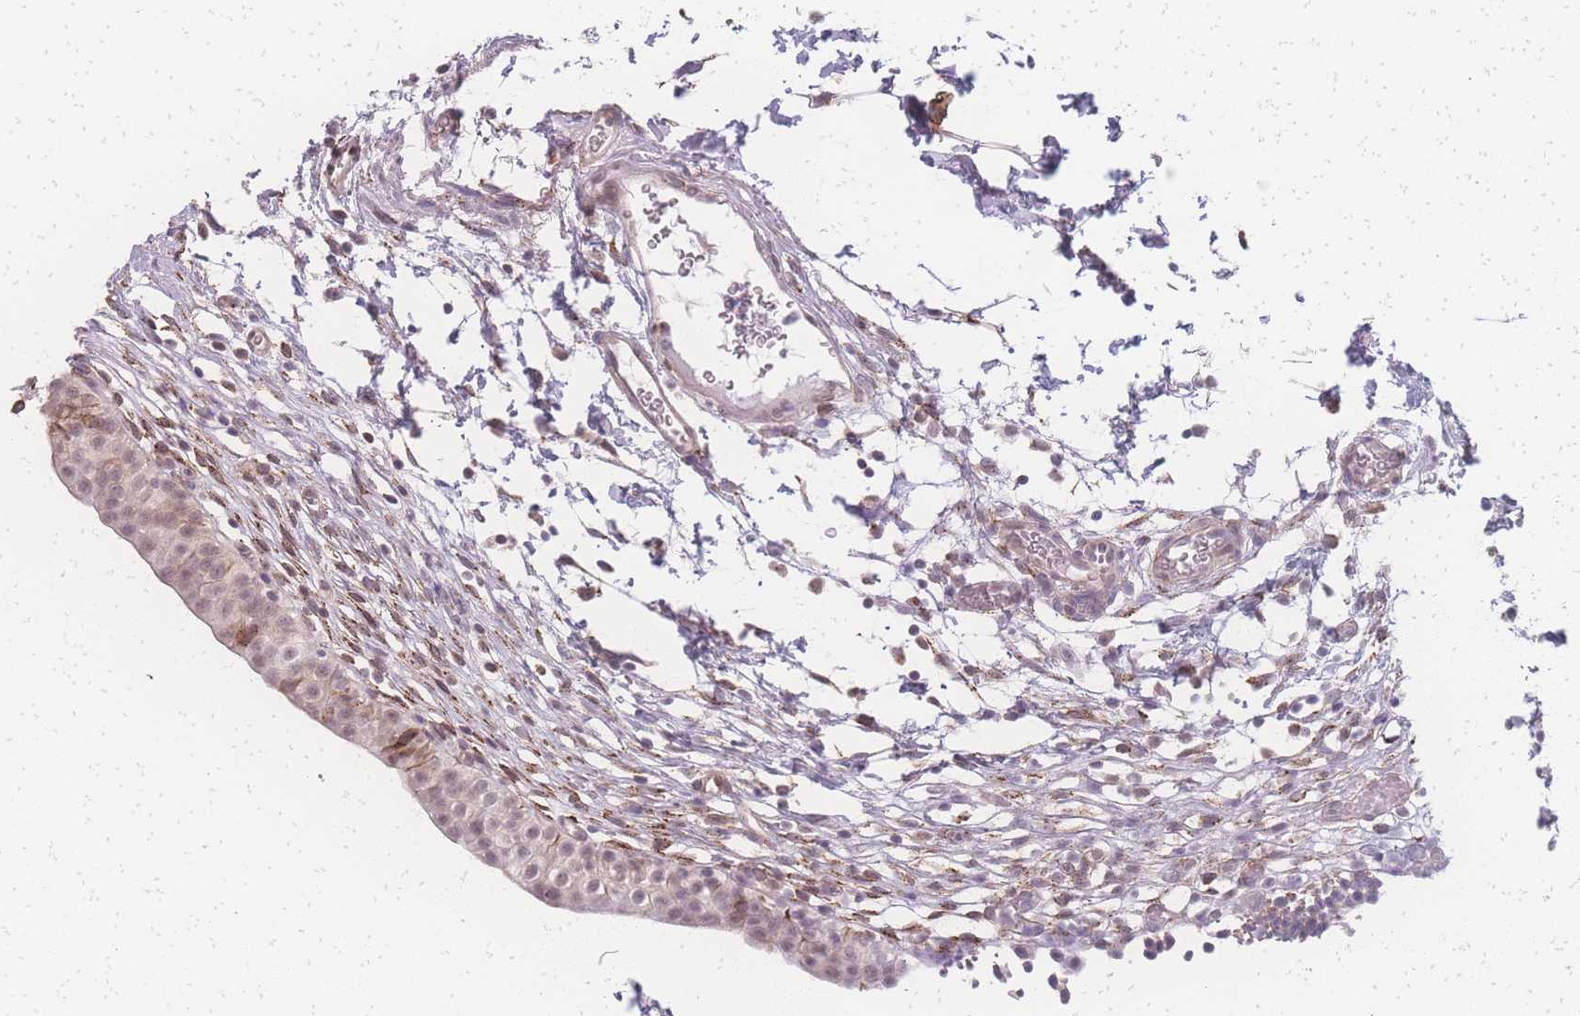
{"staining": {"intensity": "moderate", "quantity": "25%-75%", "location": "cytoplasmic/membranous,nuclear"}, "tissue": "urinary bladder", "cell_type": "Urothelial cells", "image_type": "normal", "snomed": [{"axis": "morphology", "description": "Normal tissue, NOS"}, {"axis": "topography", "description": "Urinary bladder"}, {"axis": "topography", "description": "Peripheral nerve tissue"}], "caption": "Urinary bladder stained for a protein (brown) reveals moderate cytoplasmic/membranous,nuclear positive positivity in about 25%-75% of urothelial cells.", "gene": "ZC3H13", "patient": {"sex": "male", "age": 55}}